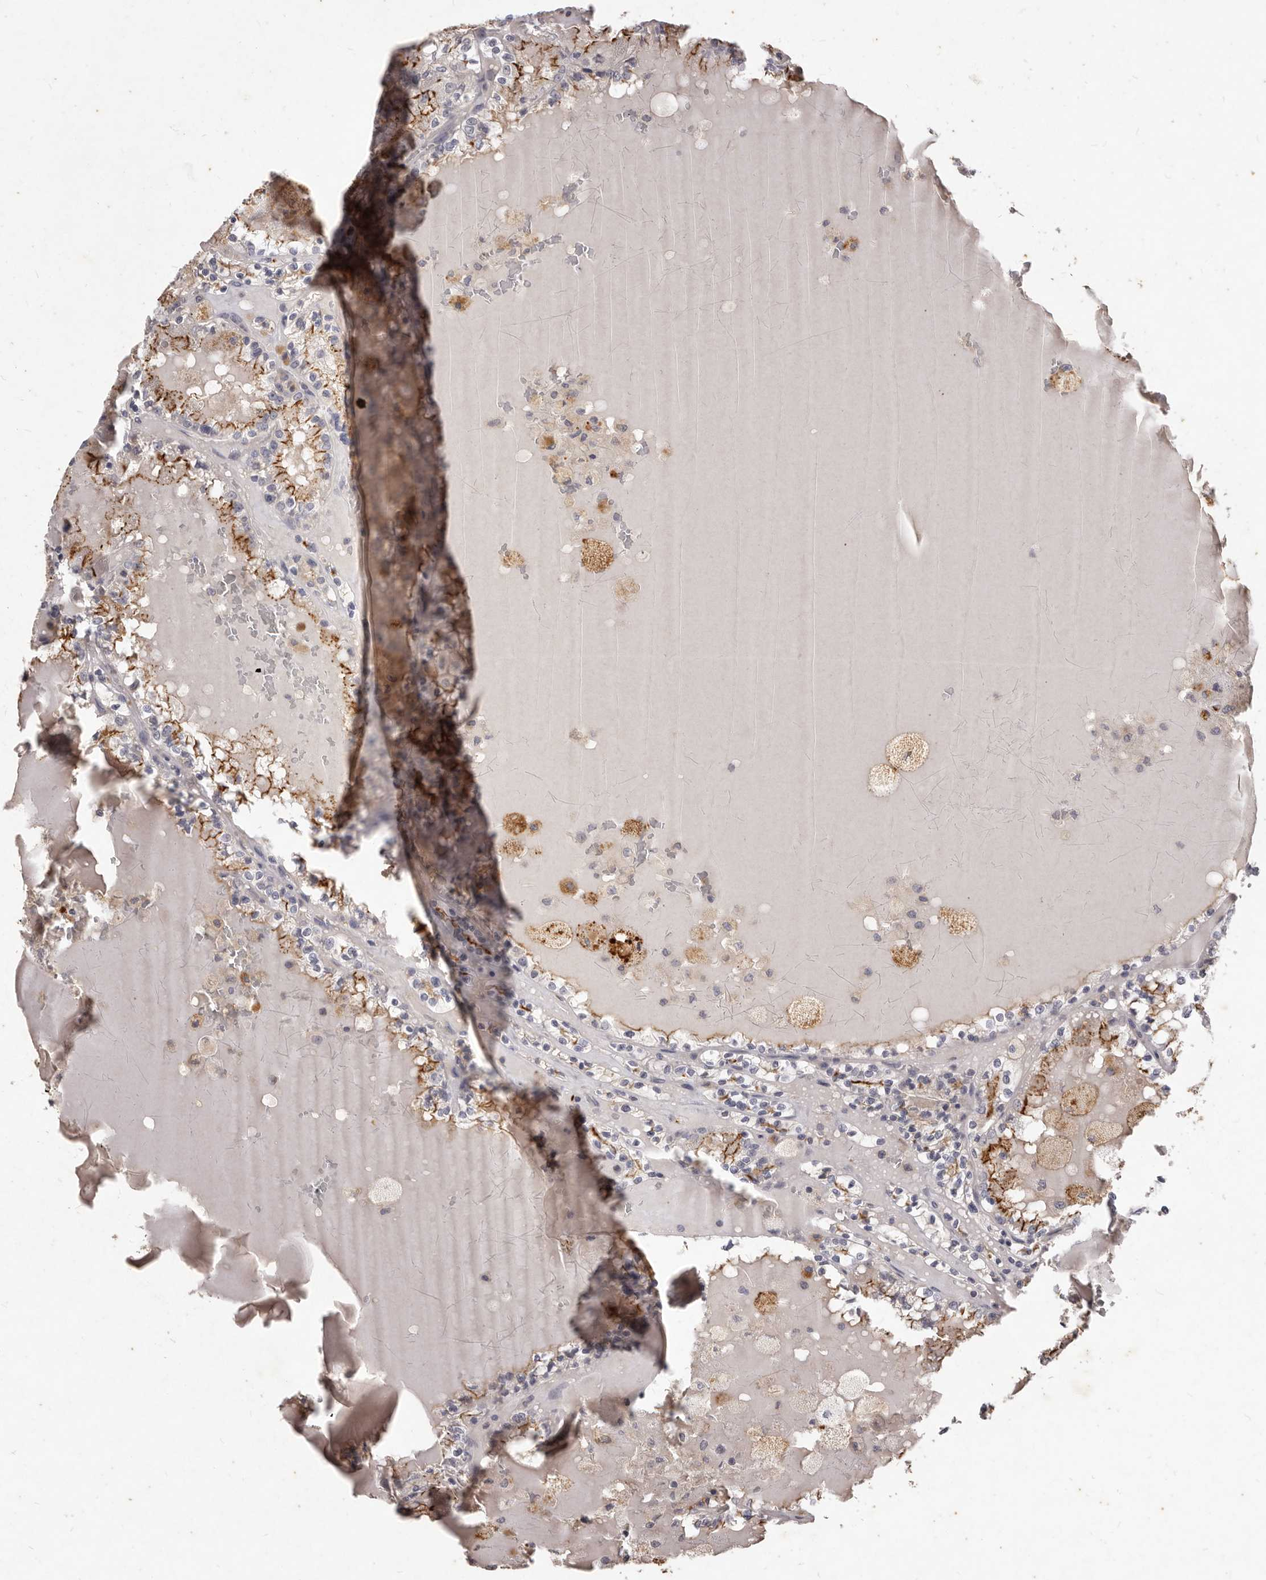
{"staining": {"intensity": "moderate", "quantity": ">75%", "location": "cytoplasmic/membranous"}, "tissue": "renal cancer", "cell_type": "Tumor cells", "image_type": "cancer", "snomed": [{"axis": "morphology", "description": "Adenocarcinoma, NOS"}, {"axis": "topography", "description": "Kidney"}], "caption": "Renal cancer tissue displays moderate cytoplasmic/membranous positivity in about >75% of tumor cells, visualized by immunohistochemistry. (IHC, brightfield microscopy, high magnification).", "gene": "GPRC5C", "patient": {"sex": "female", "age": 56}}